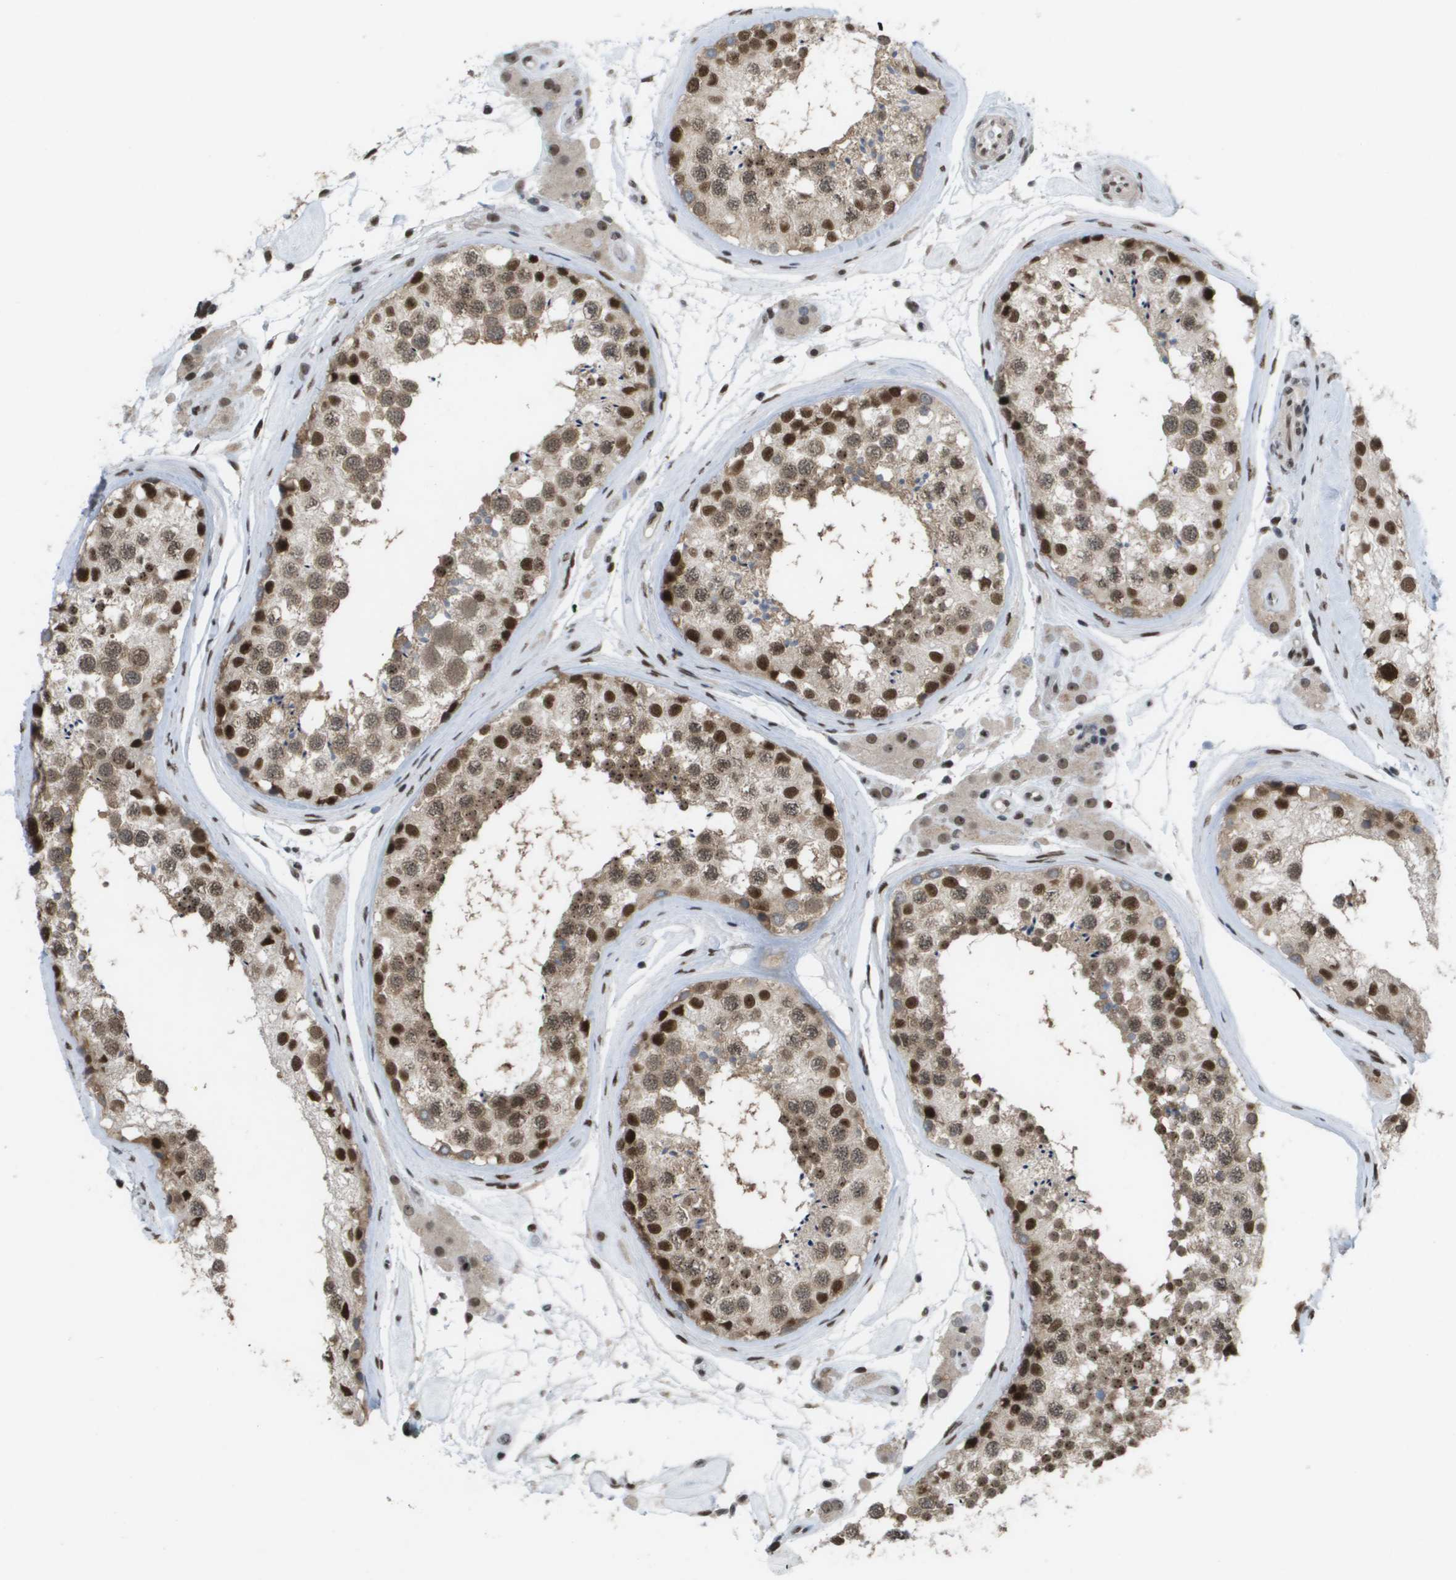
{"staining": {"intensity": "strong", "quantity": ">75%", "location": "cytoplasmic/membranous,nuclear"}, "tissue": "testis", "cell_type": "Cells in seminiferous ducts", "image_type": "normal", "snomed": [{"axis": "morphology", "description": "Normal tissue, NOS"}, {"axis": "topography", "description": "Testis"}], "caption": "The photomicrograph shows immunohistochemical staining of benign testis. There is strong cytoplasmic/membranous,nuclear expression is seen in about >75% of cells in seminiferous ducts. (Brightfield microscopy of DAB IHC at high magnification).", "gene": "CDT1", "patient": {"sex": "male", "age": 46}}